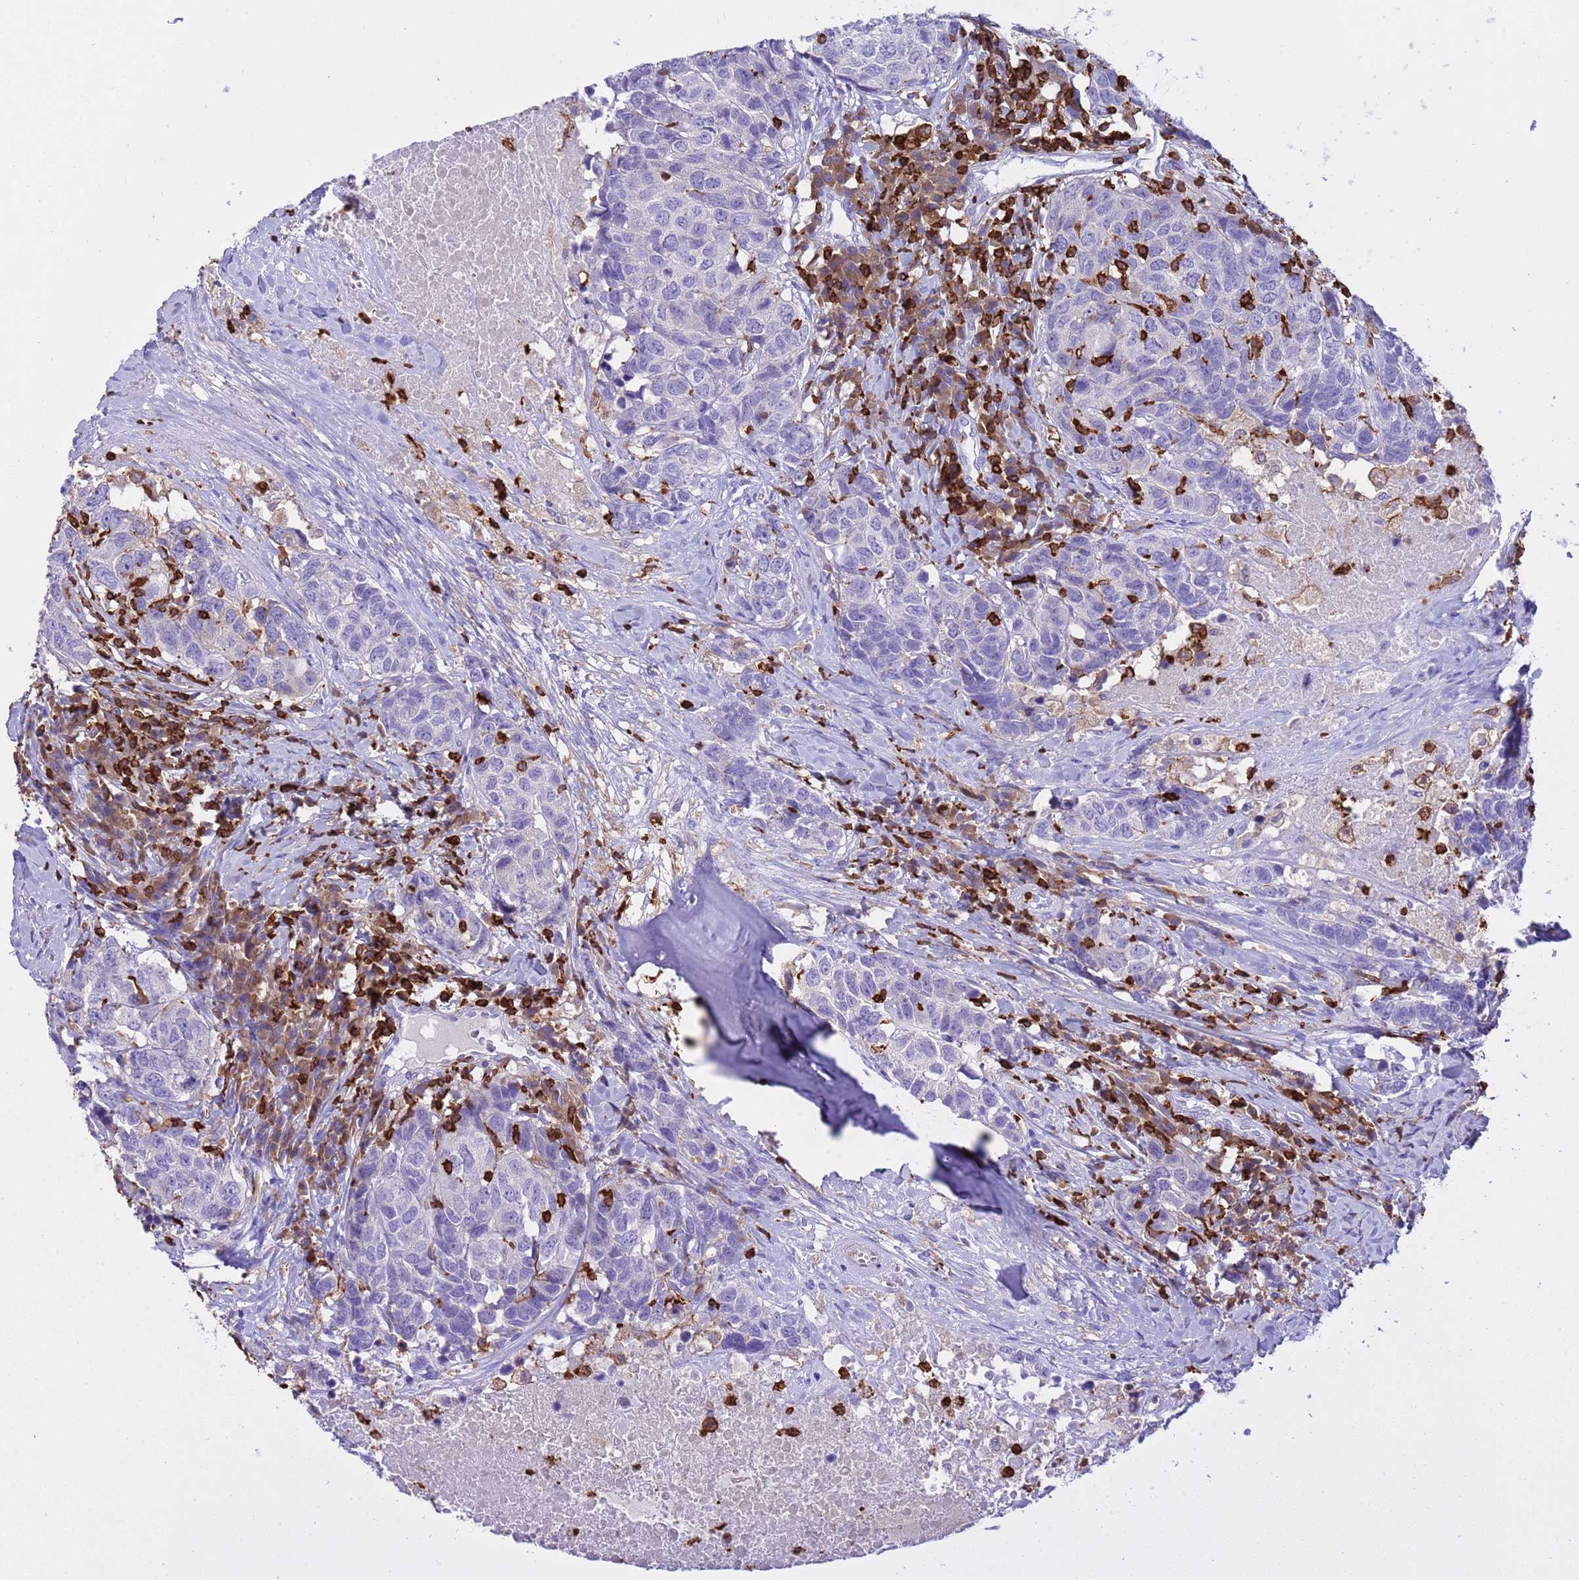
{"staining": {"intensity": "negative", "quantity": "none", "location": "none"}, "tissue": "head and neck cancer", "cell_type": "Tumor cells", "image_type": "cancer", "snomed": [{"axis": "morphology", "description": "Squamous cell carcinoma, NOS"}, {"axis": "topography", "description": "Head-Neck"}], "caption": "Tumor cells show no significant protein positivity in head and neck squamous cell carcinoma.", "gene": "IRF5", "patient": {"sex": "male", "age": 66}}